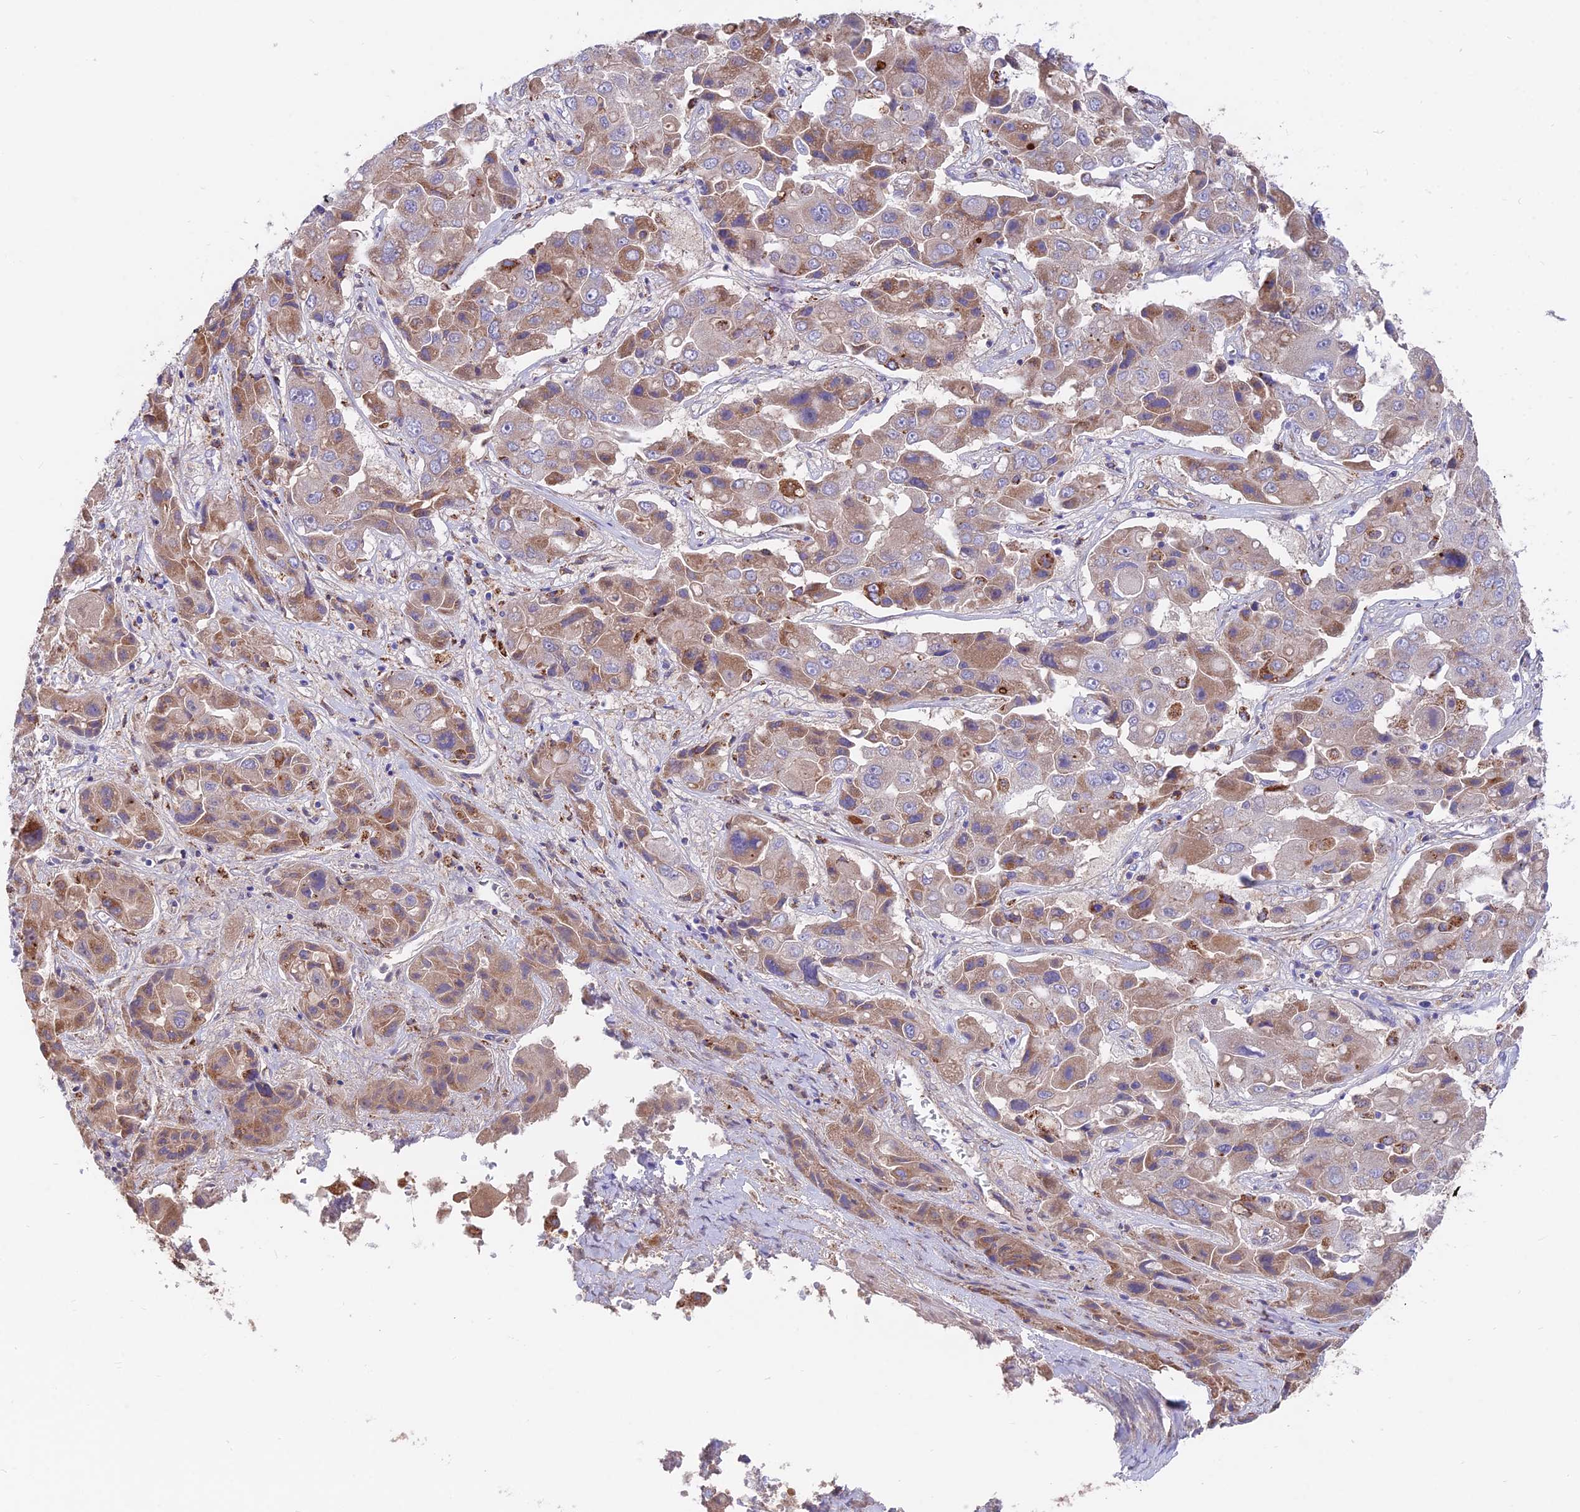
{"staining": {"intensity": "moderate", "quantity": ">75%", "location": "cytoplasmic/membranous"}, "tissue": "liver cancer", "cell_type": "Tumor cells", "image_type": "cancer", "snomed": [{"axis": "morphology", "description": "Cholangiocarcinoma"}, {"axis": "topography", "description": "Liver"}], "caption": "Liver cholangiocarcinoma stained with a protein marker demonstrates moderate staining in tumor cells.", "gene": "TIGD6", "patient": {"sex": "male", "age": 67}}